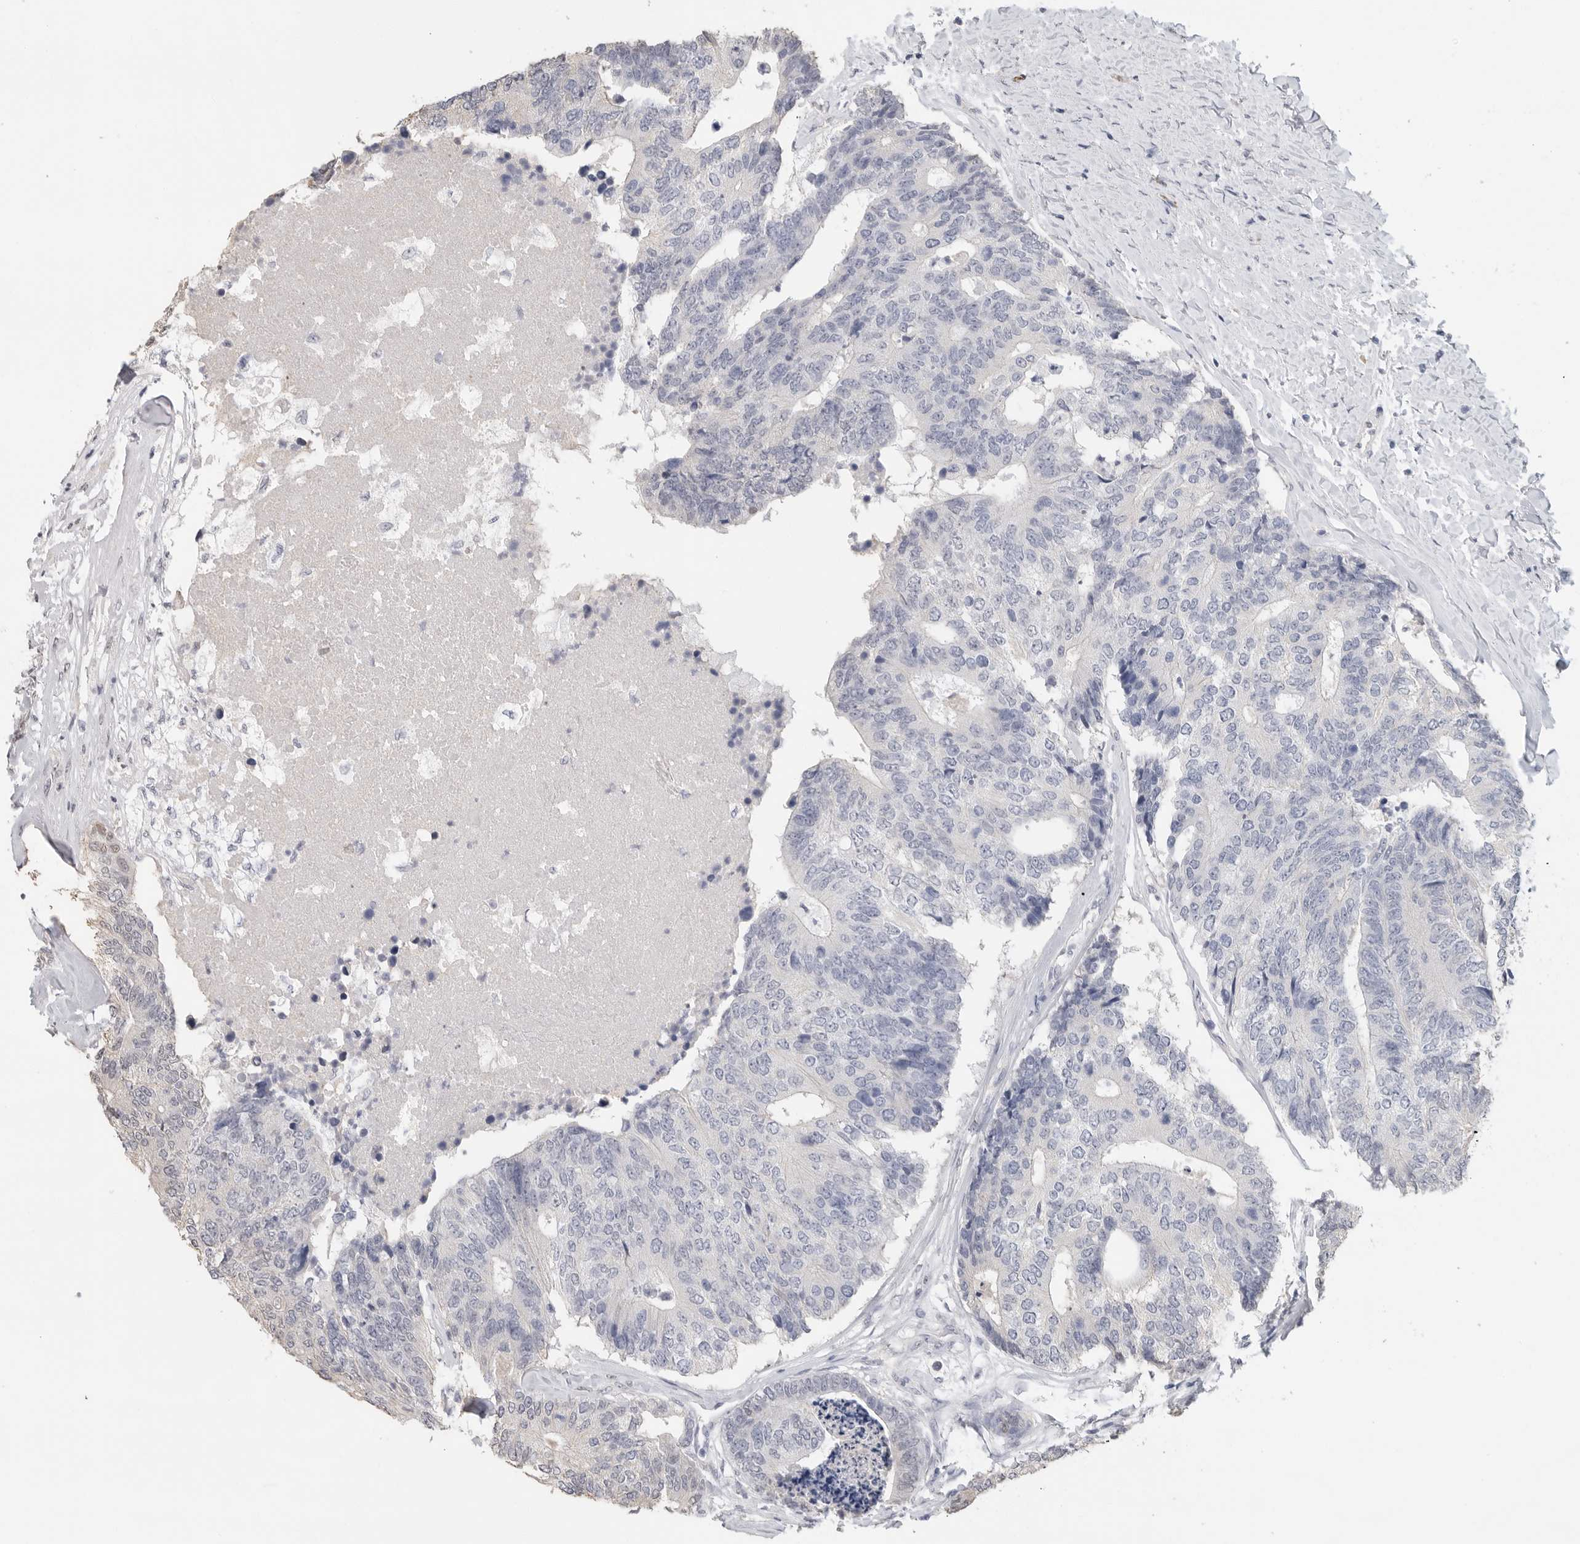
{"staining": {"intensity": "negative", "quantity": "none", "location": "none"}, "tissue": "colorectal cancer", "cell_type": "Tumor cells", "image_type": "cancer", "snomed": [{"axis": "morphology", "description": "Adenocarcinoma, NOS"}, {"axis": "topography", "description": "Colon"}], "caption": "This is an immunohistochemistry (IHC) micrograph of human colorectal adenocarcinoma. There is no positivity in tumor cells.", "gene": "ARHGEF10", "patient": {"sex": "female", "age": 67}}